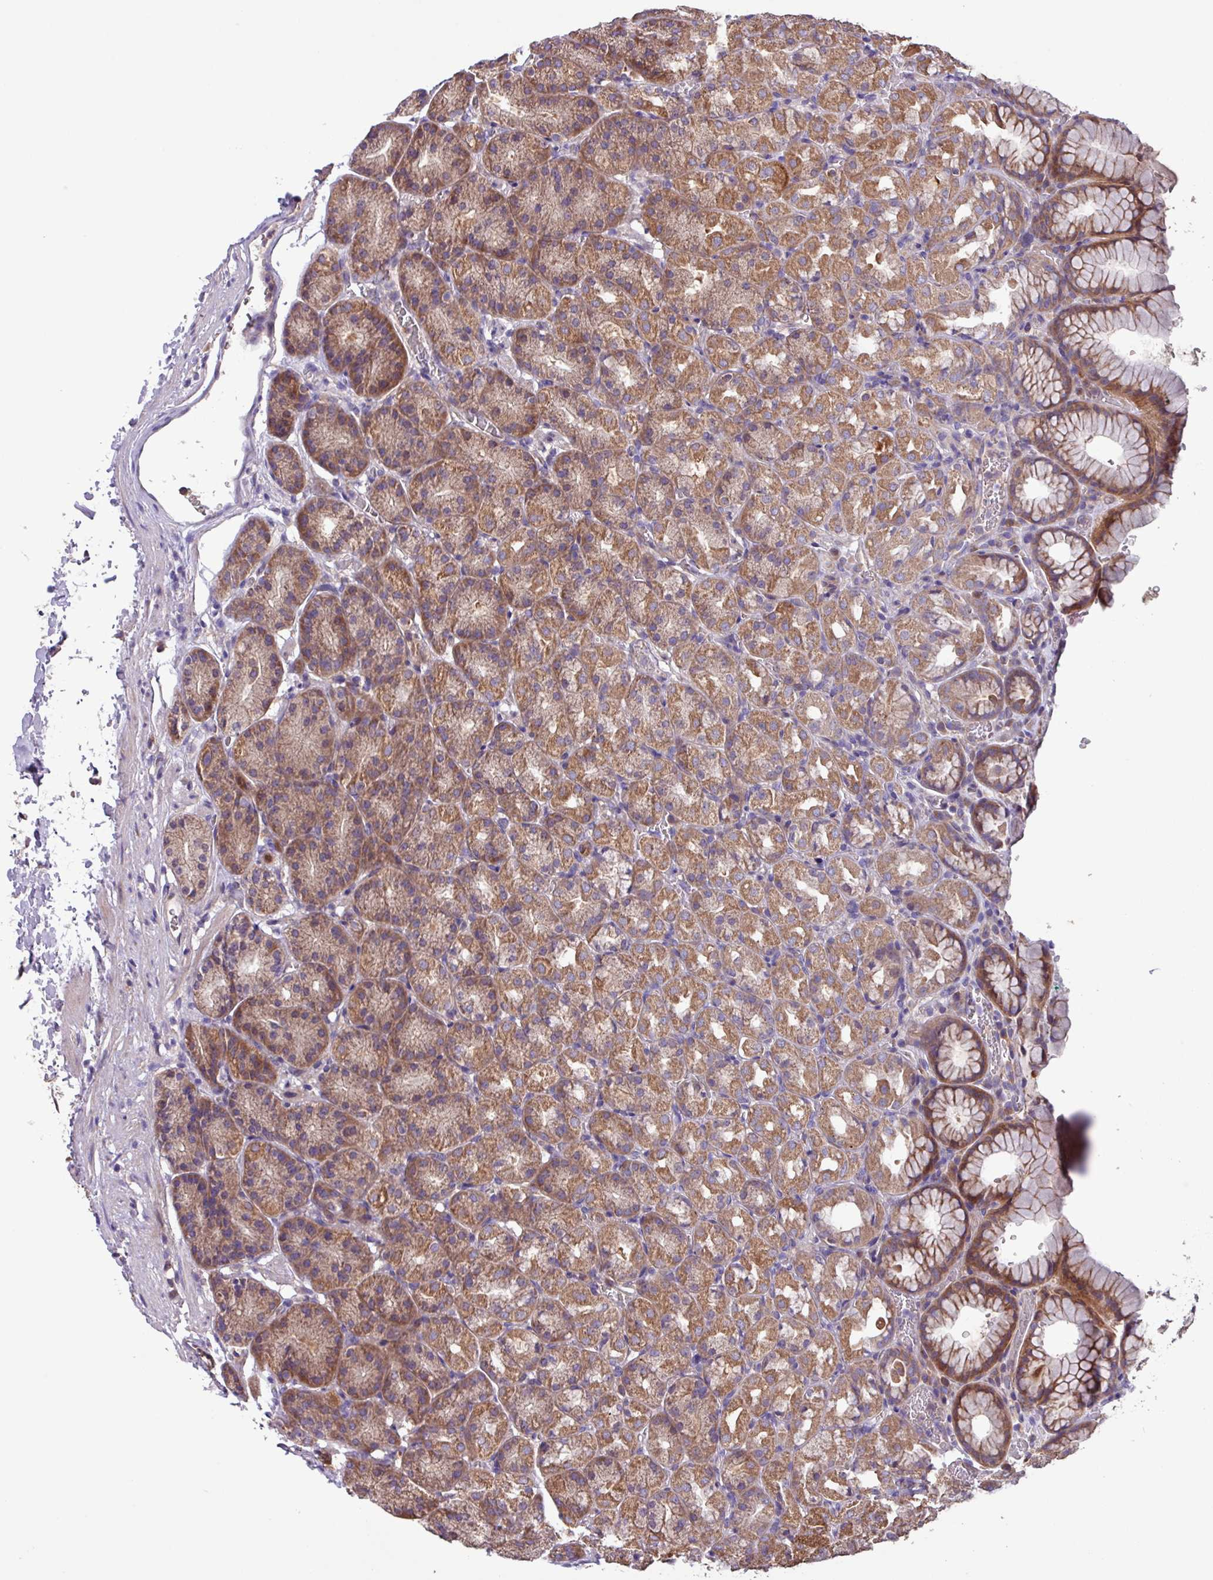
{"staining": {"intensity": "moderate", "quantity": ">75%", "location": "cytoplasmic/membranous"}, "tissue": "stomach", "cell_type": "Glandular cells", "image_type": "normal", "snomed": [{"axis": "morphology", "description": "Normal tissue, NOS"}, {"axis": "topography", "description": "Stomach, upper"}], "caption": "The immunohistochemical stain shows moderate cytoplasmic/membranous positivity in glandular cells of unremarkable stomach. (DAB (3,3'-diaminobenzidine) IHC with brightfield microscopy, high magnification).", "gene": "PTPRQ", "patient": {"sex": "female", "age": 81}}